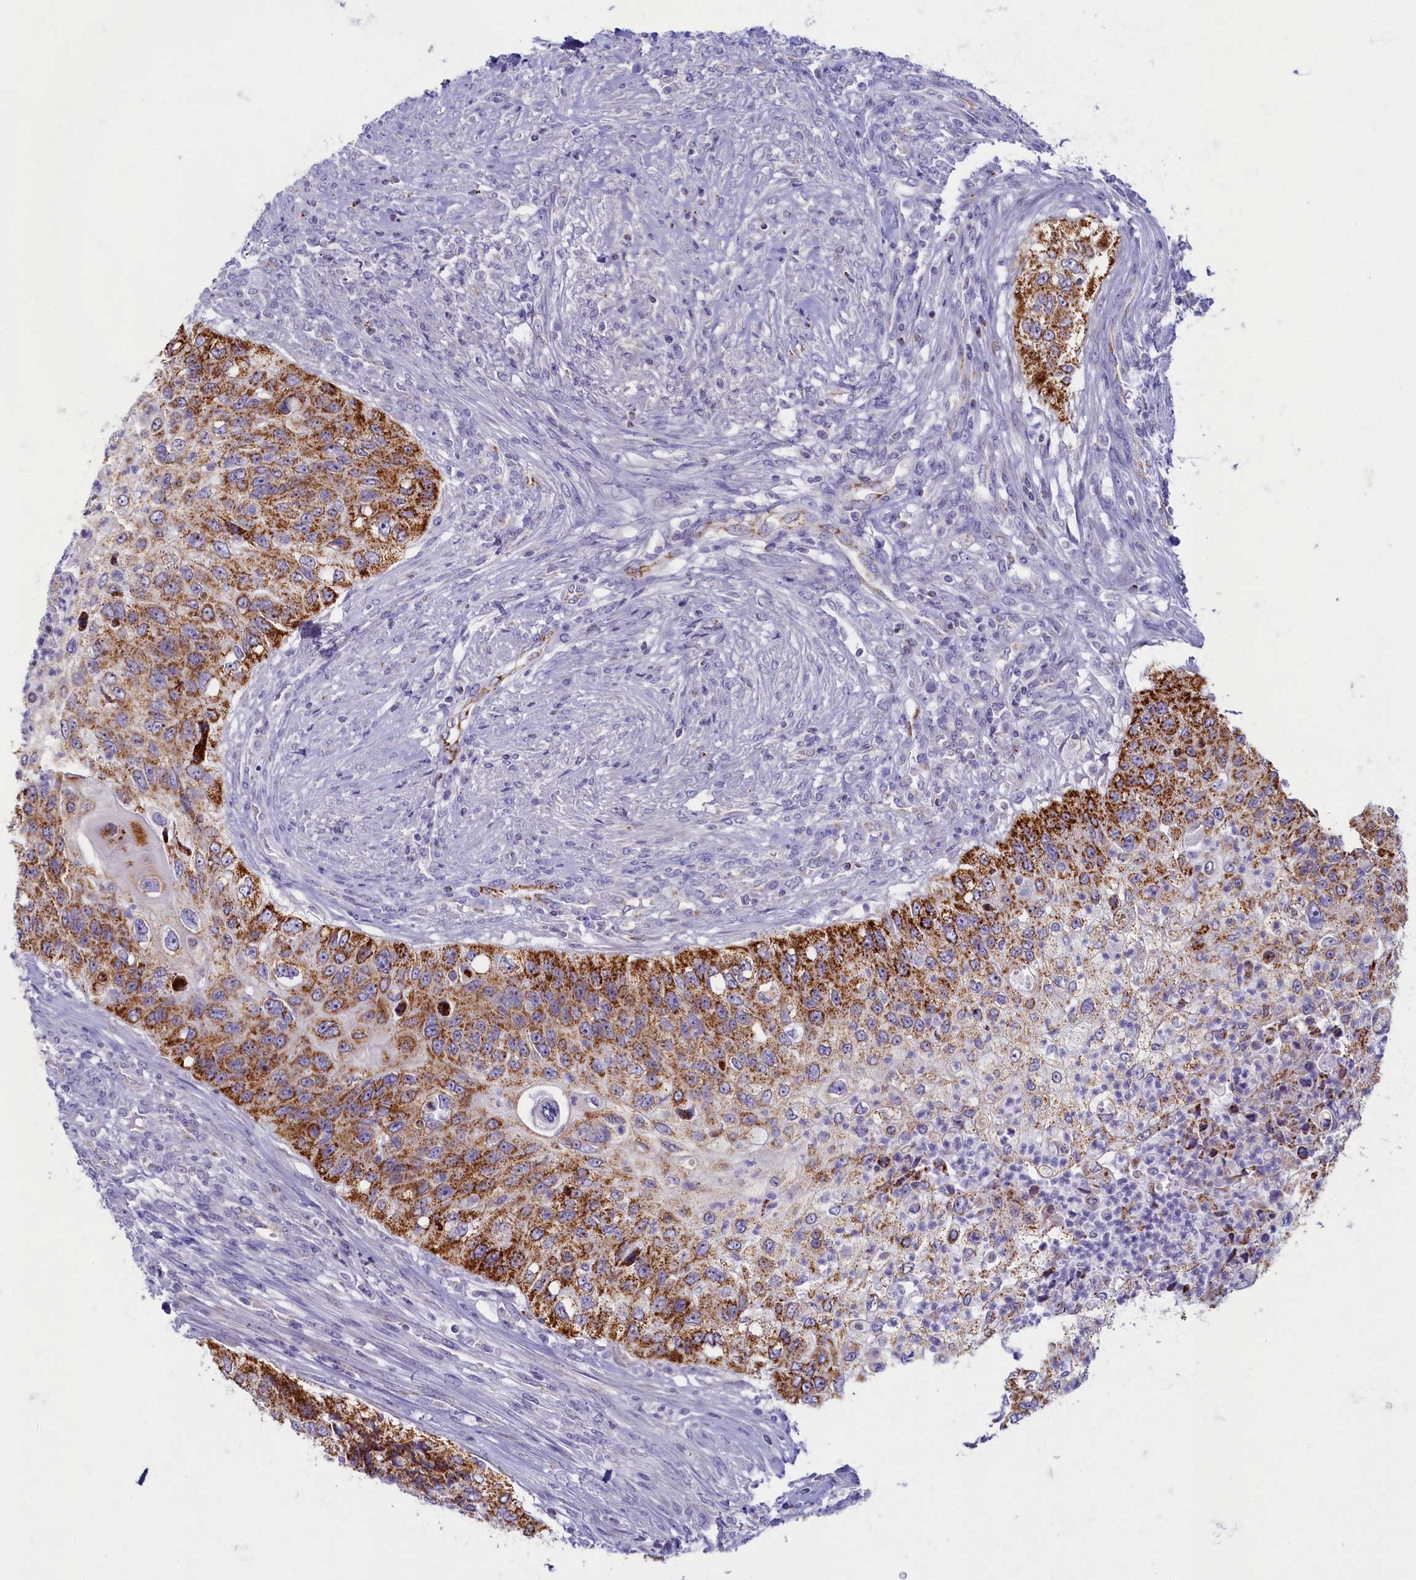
{"staining": {"intensity": "strong", "quantity": ">75%", "location": "cytoplasmic/membranous"}, "tissue": "urothelial cancer", "cell_type": "Tumor cells", "image_type": "cancer", "snomed": [{"axis": "morphology", "description": "Urothelial carcinoma, High grade"}, {"axis": "topography", "description": "Urinary bladder"}], "caption": "High-grade urothelial carcinoma stained for a protein reveals strong cytoplasmic/membranous positivity in tumor cells. The protein of interest is stained brown, and the nuclei are stained in blue (DAB IHC with brightfield microscopy, high magnification).", "gene": "OCIAD2", "patient": {"sex": "female", "age": 60}}